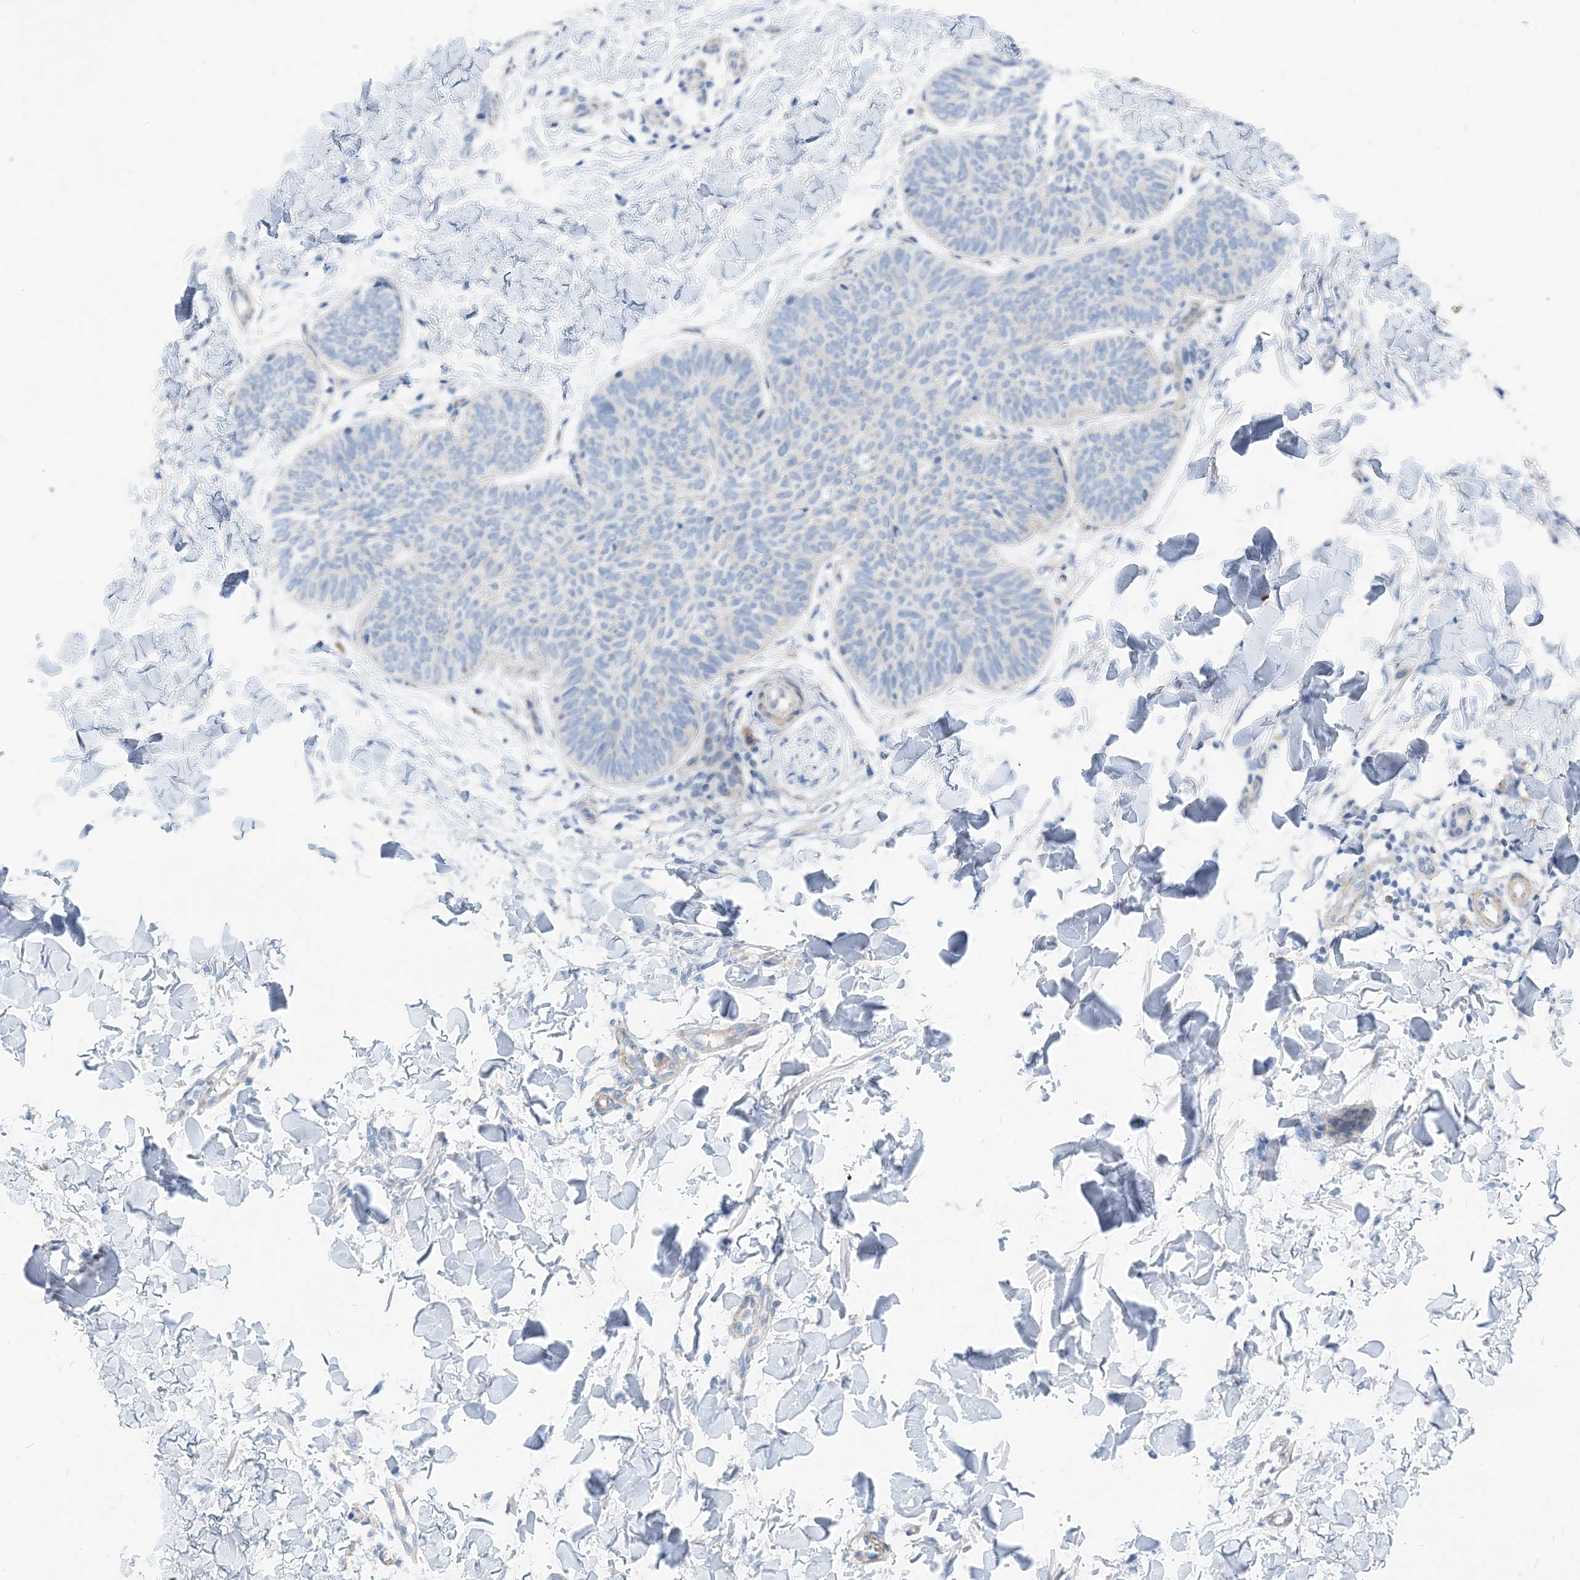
{"staining": {"intensity": "negative", "quantity": "none", "location": "none"}, "tissue": "skin cancer", "cell_type": "Tumor cells", "image_type": "cancer", "snomed": [{"axis": "morphology", "description": "Normal tissue, NOS"}, {"axis": "morphology", "description": "Basal cell carcinoma"}, {"axis": "topography", "description": "Skin"}], "caption": "Immunohistochemistry (IHC) histopathology image of neoplastic tissue: human skin basal cell carcinoma stained with DAB (3,3'-diaminobenzidine) displays no significant protein staining in tumor cells. Nuclei are stained in blue.", "gene": "PLEKHA3", "patient": {"sex": "male", "age": 50}}